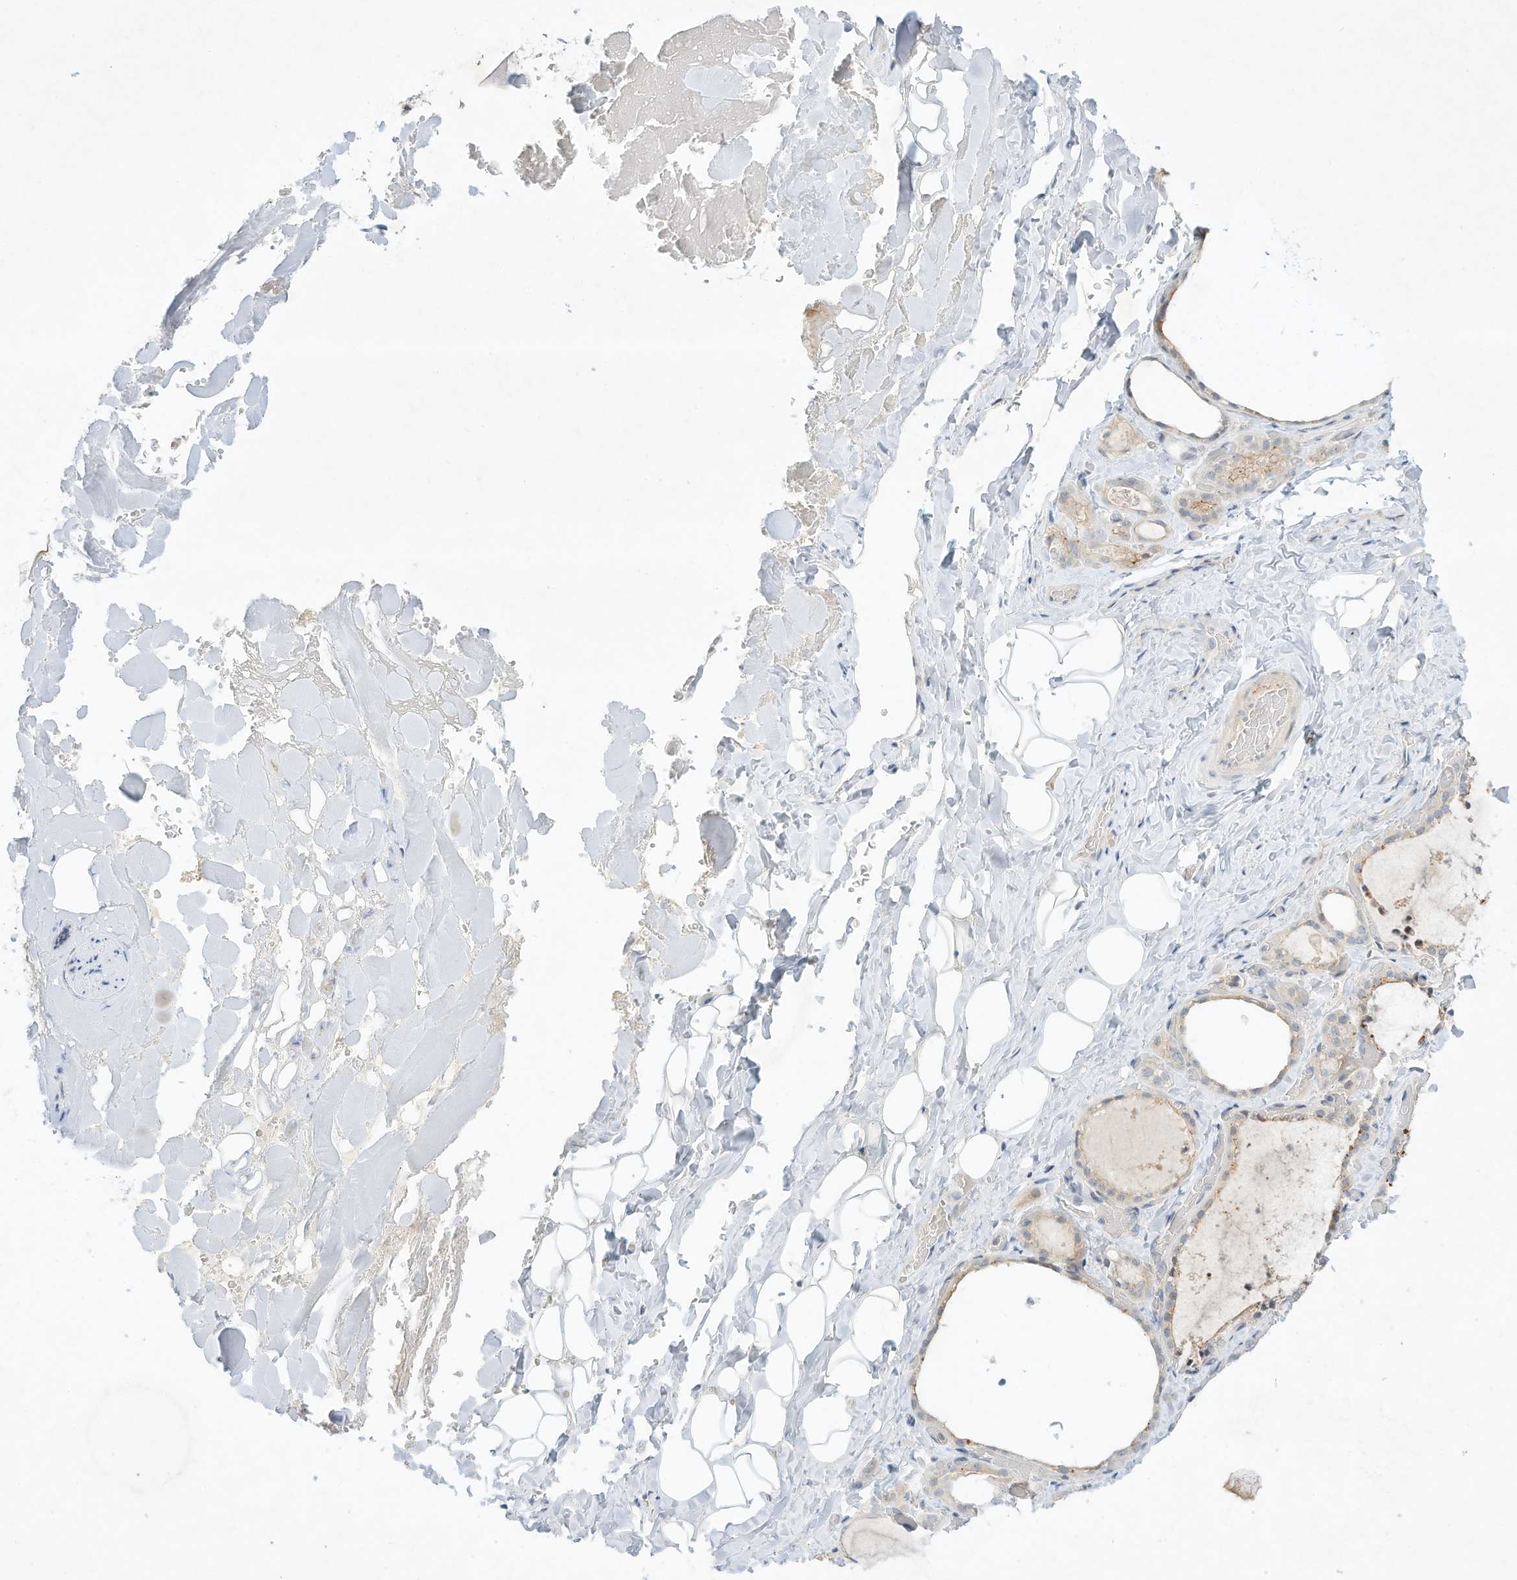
{"staining": {"intensity": "weak", "quantity": "25%-75%", "location": "cytoplasmic/membranous"}, "tissue": "thyroid gland", "cell_type": "Glandular cells", "image_type": "normal", "snomed": [{"axis": "morphology", "description": "Normal tissue, NOS"}, {"axis": "topography", "description": "Thyroid gland"}], "caption": "Approximately 25%-75% of glandular cells in unremarkable thyroid gland exhibit weak cytoplasmic/membranous protein expression as visualized by brown immunohistochemical staining.", "gene": "PAK6", "patient": {"sex": "female", "age": 44}}